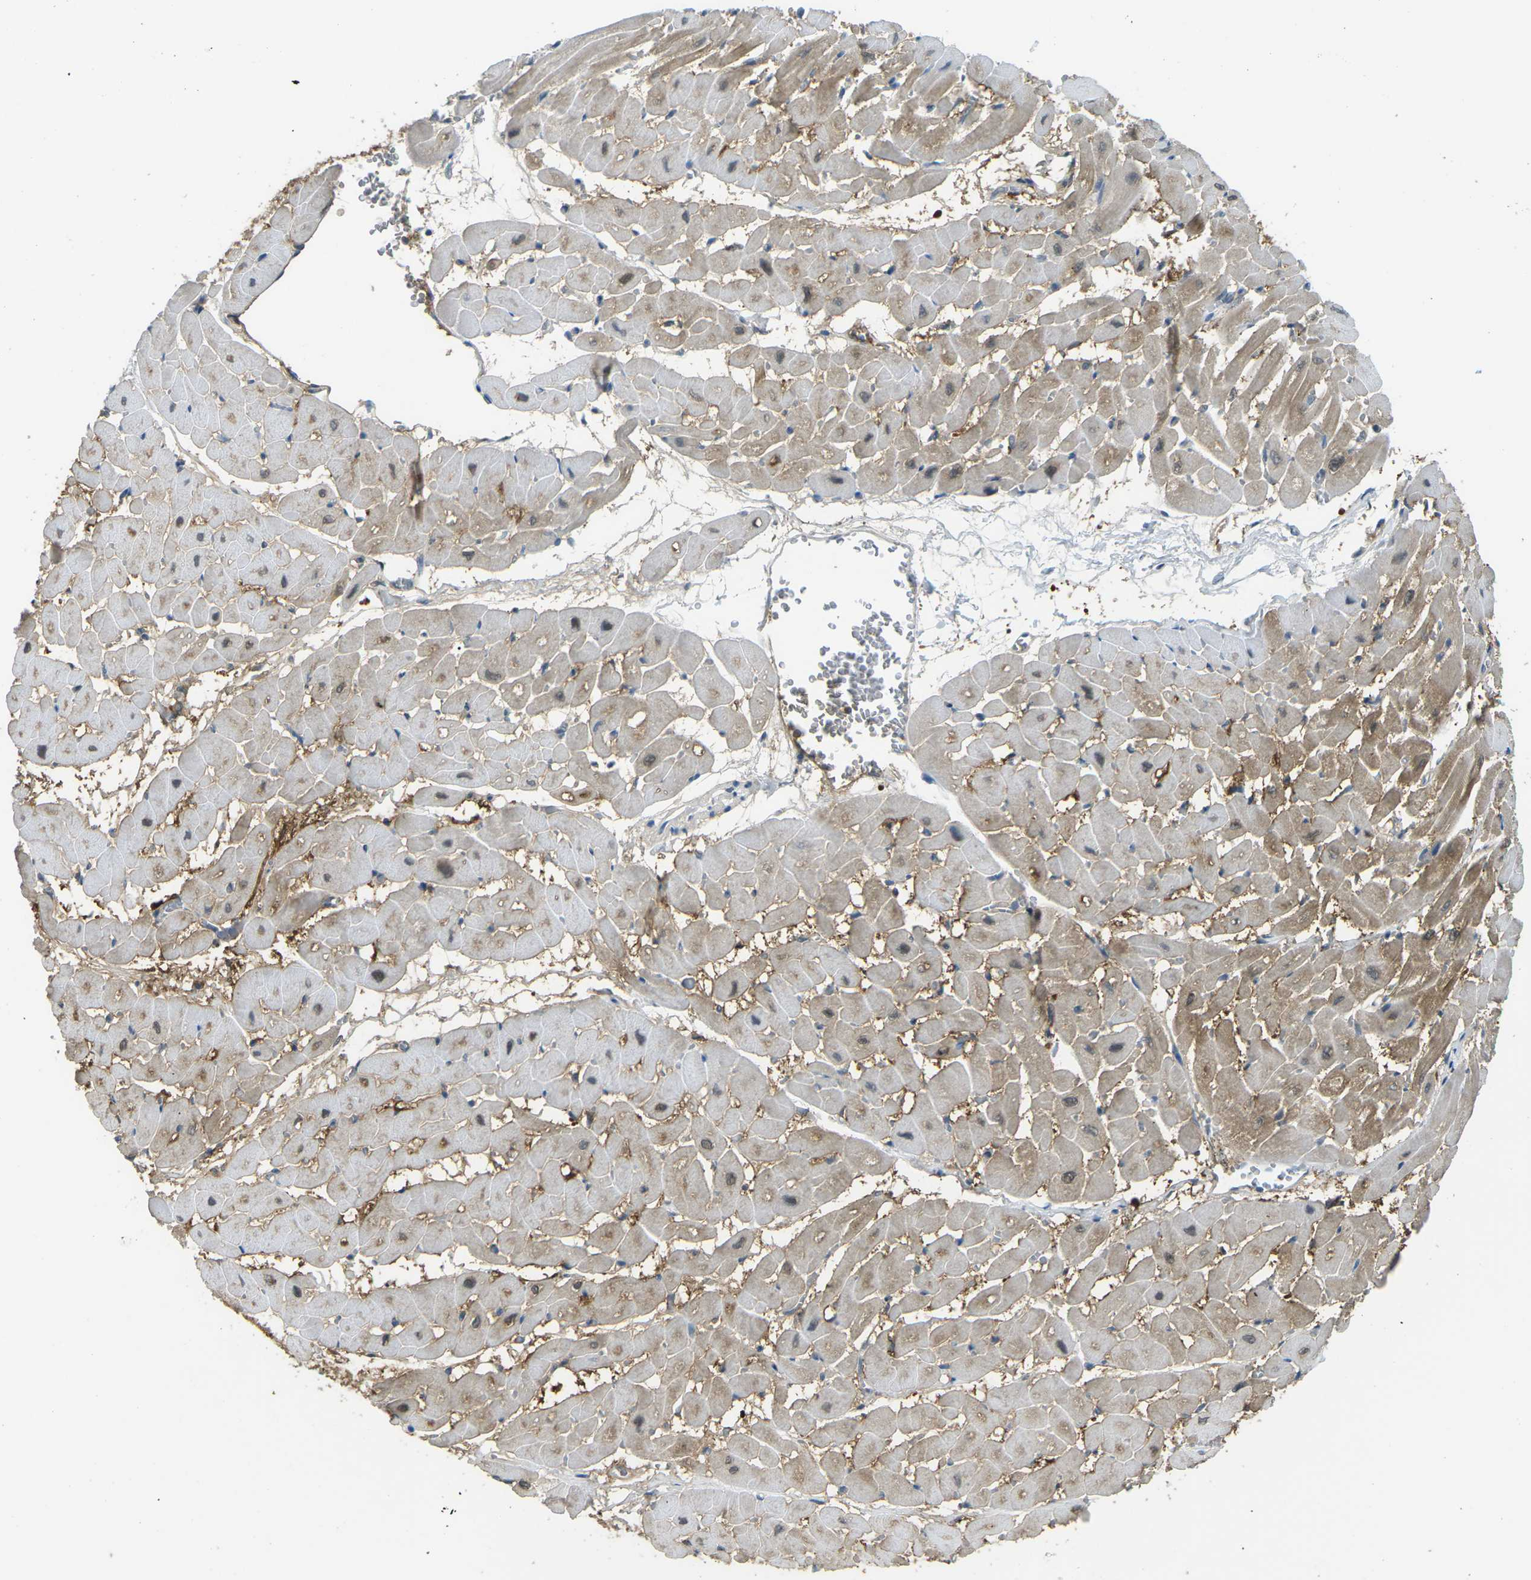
{"staining": {"intensity": "moderate", "quantity": ">75%", "location": "cytoplasmic/membranous"}, "tissue": "heart muscle", "cell_type": "Cardiomyocytes", "image_type": "normal", "snomed": [{"axis": "morphology", "description": "Normal tissue, NOS"}, {"axis": "topography", "description": "Heart"}], "caption": "Immunohistochemical staining of benign human heart muscle exhibits >75% levels of moderate cytoplasmic/membranous protein positivity in approximately >75% of cardiomyocytes.", "gene": "PIEZO2", "patient": {"sex": "male", "age": 45}}